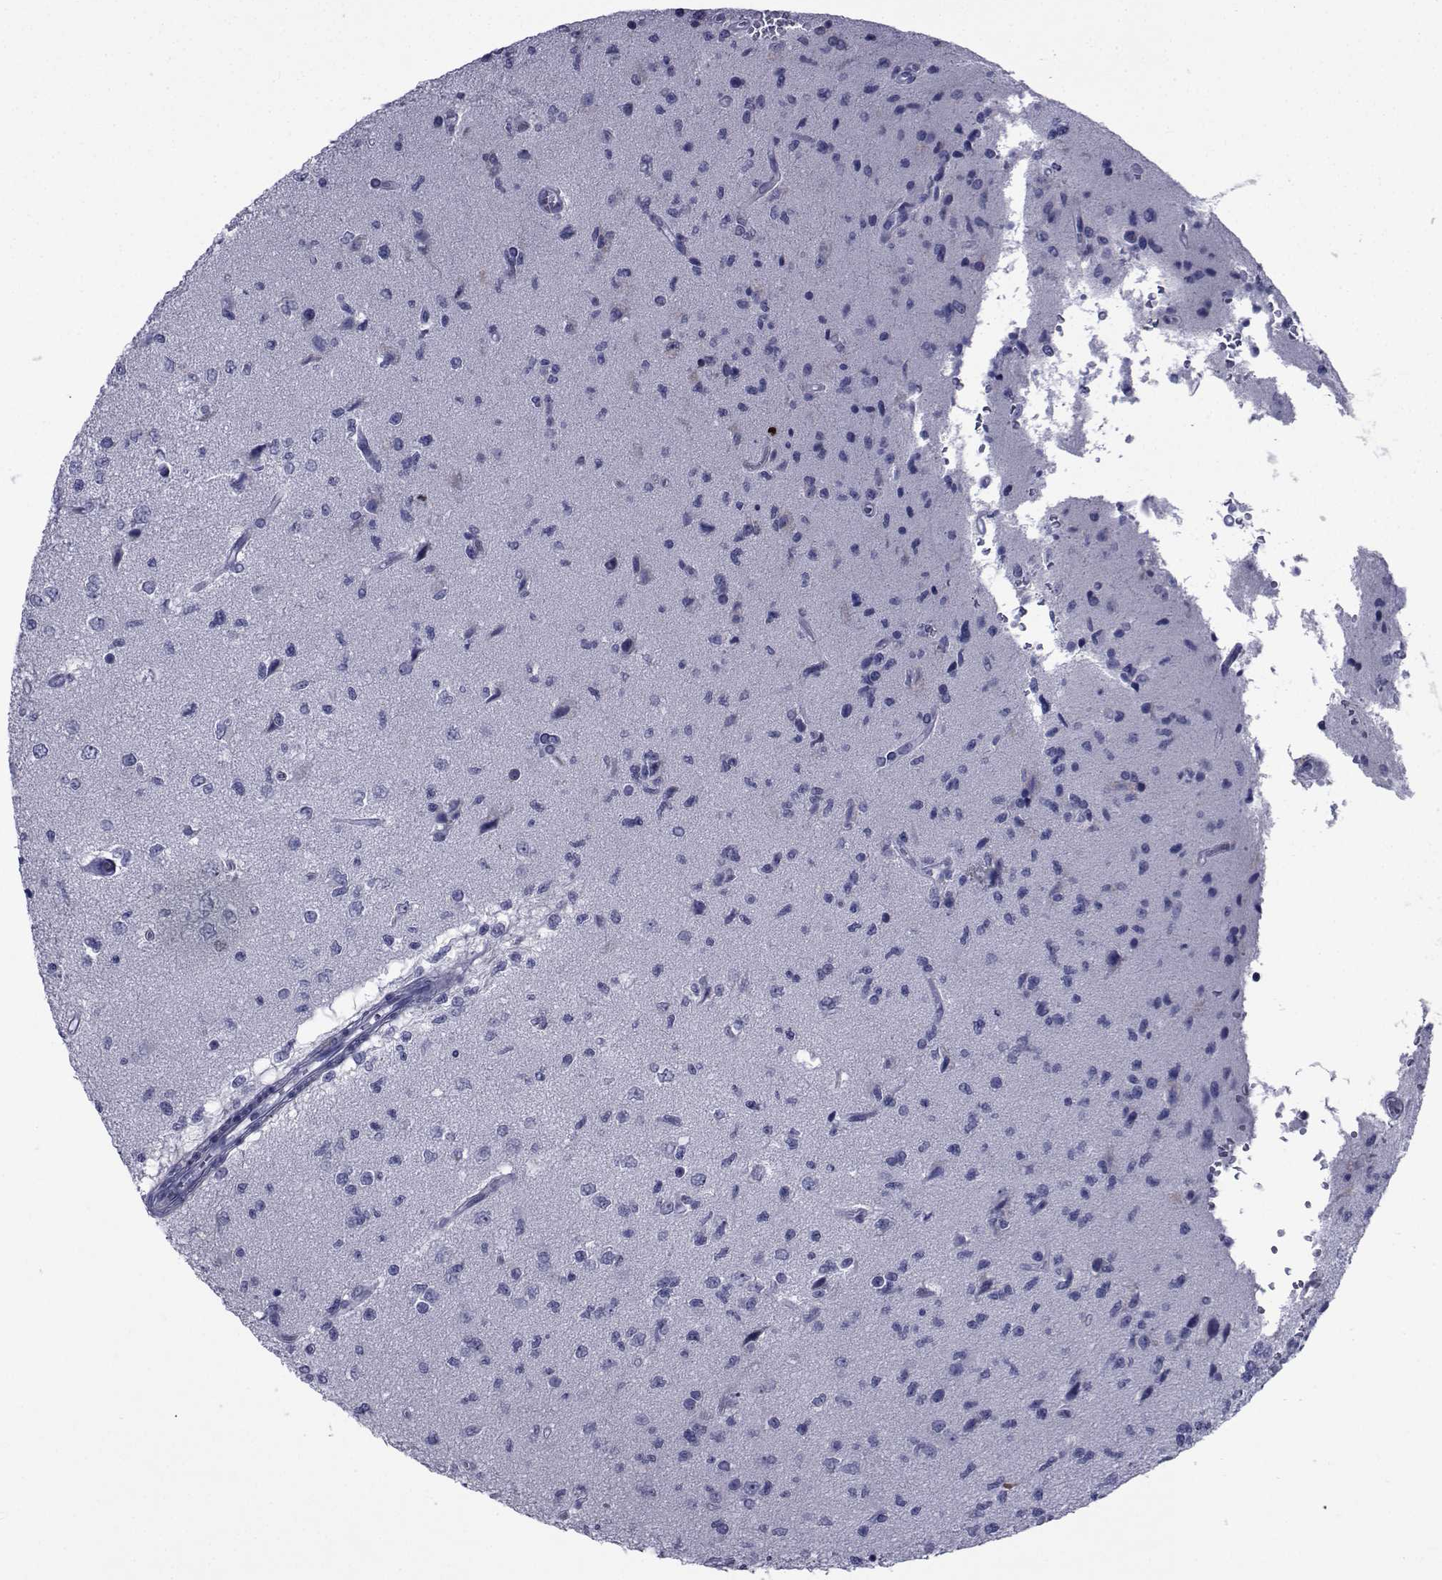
{"staining": {"intensity": "negative", "quantity": "none", "location": "none"}, "tissue": "glioma", "cell_type": "Tumor cells", "image_type": "cancer", "snomed": [{"axis": "morphology", "description": "Glioma, malignant, High grade"}, {"axis": "topography", "description": "Brain"}], "caption": "Immunohistochemistry (IHC) photomicrograph of human glioma stained for a protein (brown), which reveals no positivity in tumor cells. (DAB (3,3'-diaminobenzidine) immunohistochemistry (IHC) visualized using brightfield microscopy, high magnification).", "gene": "ROPN1", "patient": {"sex": "male", "age": 56}}